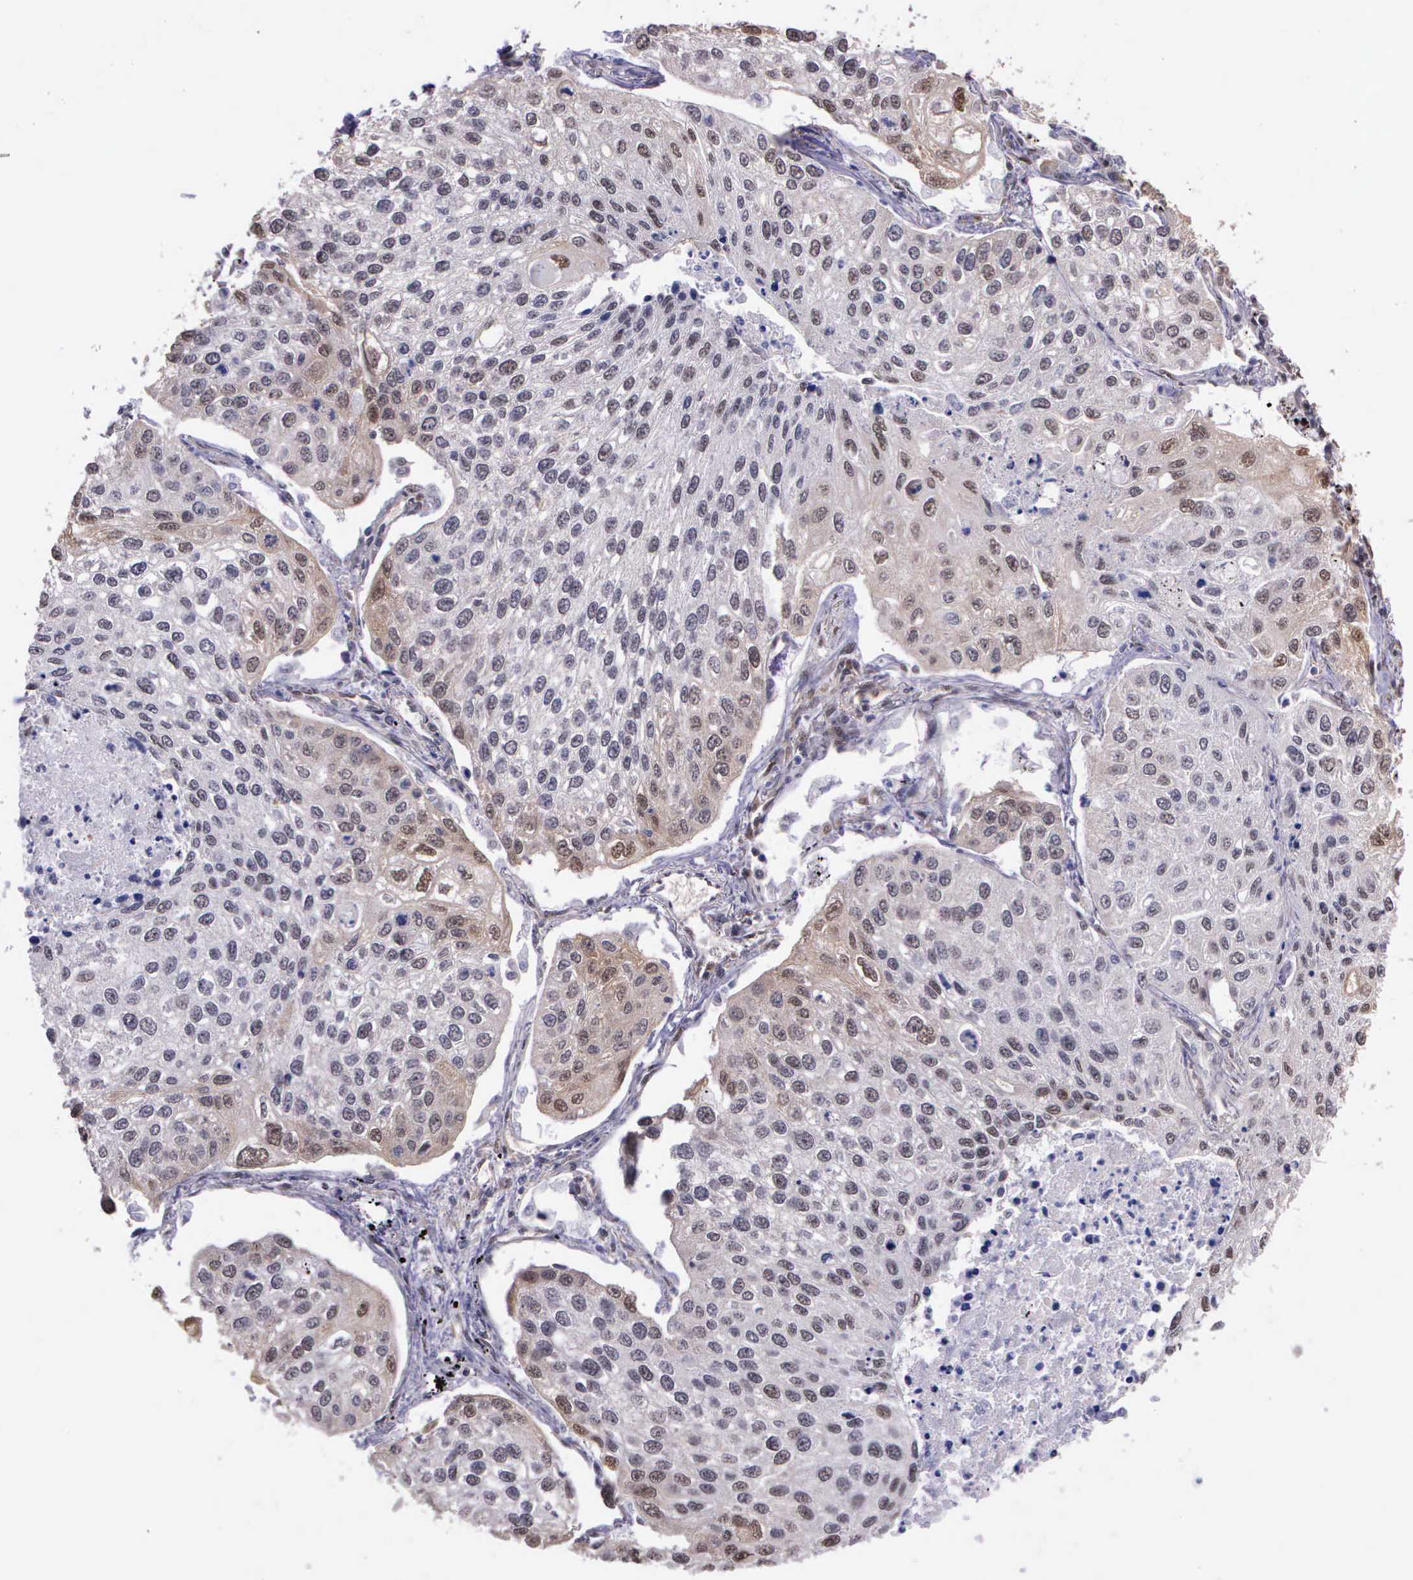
{"staining": {"intensity": "weak", "quantity": "25%-75%", "location": "cytoplasmic/membranous"}, "tissue": "lung cancer", "cell_type": "Tumor cells", "image_type": "cancer", "snomed": [{"axis": "morphology", "description": "Squamous cell carcinoma, NOS"}, {"axis": "topography", "description": "Lung"}], "caption": "Lung squamous cell carcinoma stained with immunohistochemistry displays weak cytoplasmic/membranous expression in approximately 25%-75% of tumor cells.", "gene": "PSMC1", "patient": {"sex": "male", "age": 75}}